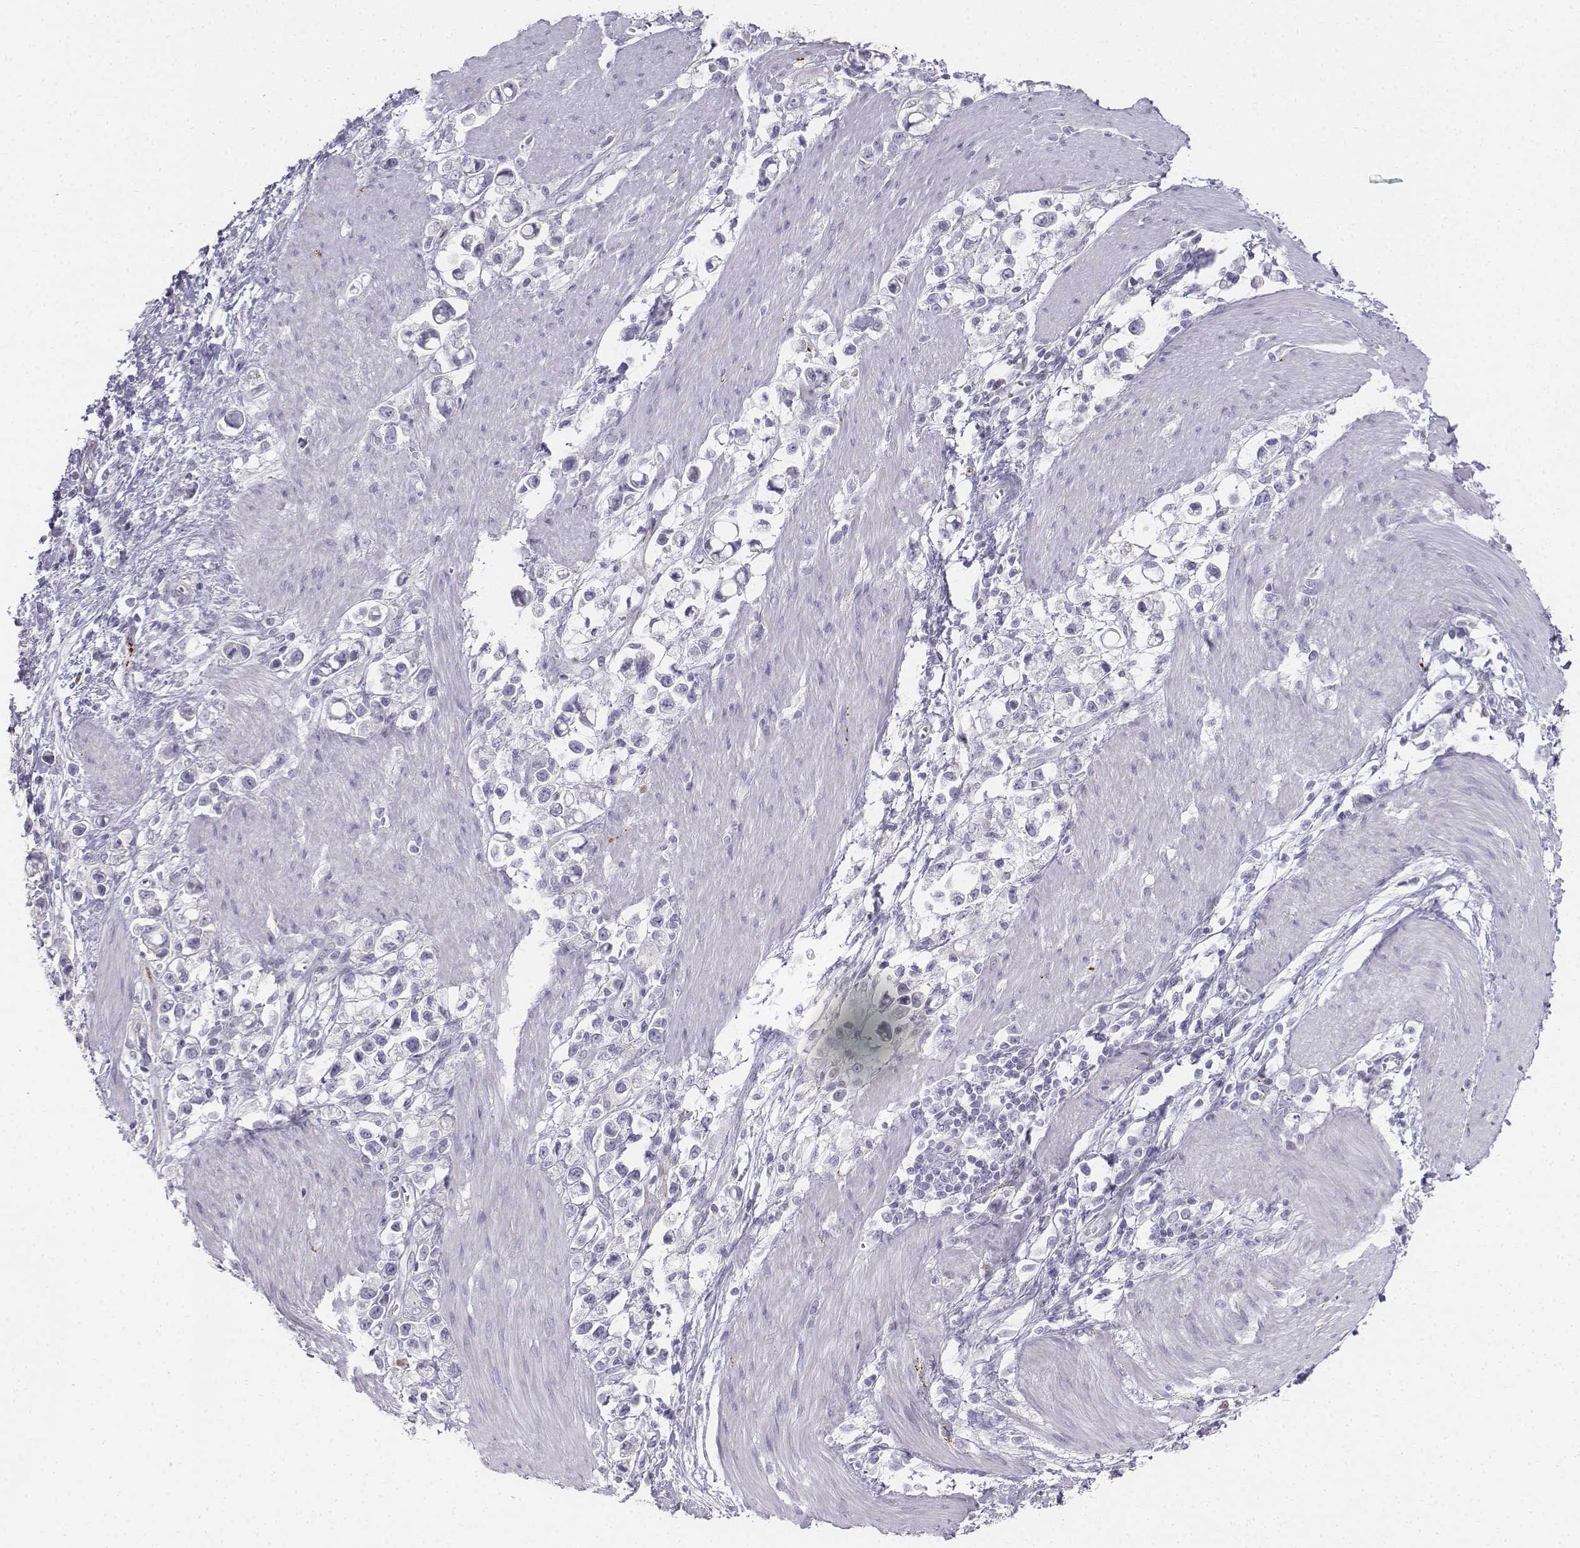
{"staining": {"intensity": "negative", "quantity": "none", "location": "none"}, "tissue": "stomach cancer", "cell_type": "Tumor cells", "image_type": "cancer", "snomed": [{"axis": "morphology", "description": "Adenocarcinoma, NOS"}, {"axis": "topography", "description": "Stomach"}], "caption": "IHC image of neoplastic tissue: stomach cancer stained with DAB (3,3'-diaminobenzidine) displays no significant protein staining in tumor cells.", "gene": "PENK", "patient": {"sex": "male", "age": 63}}